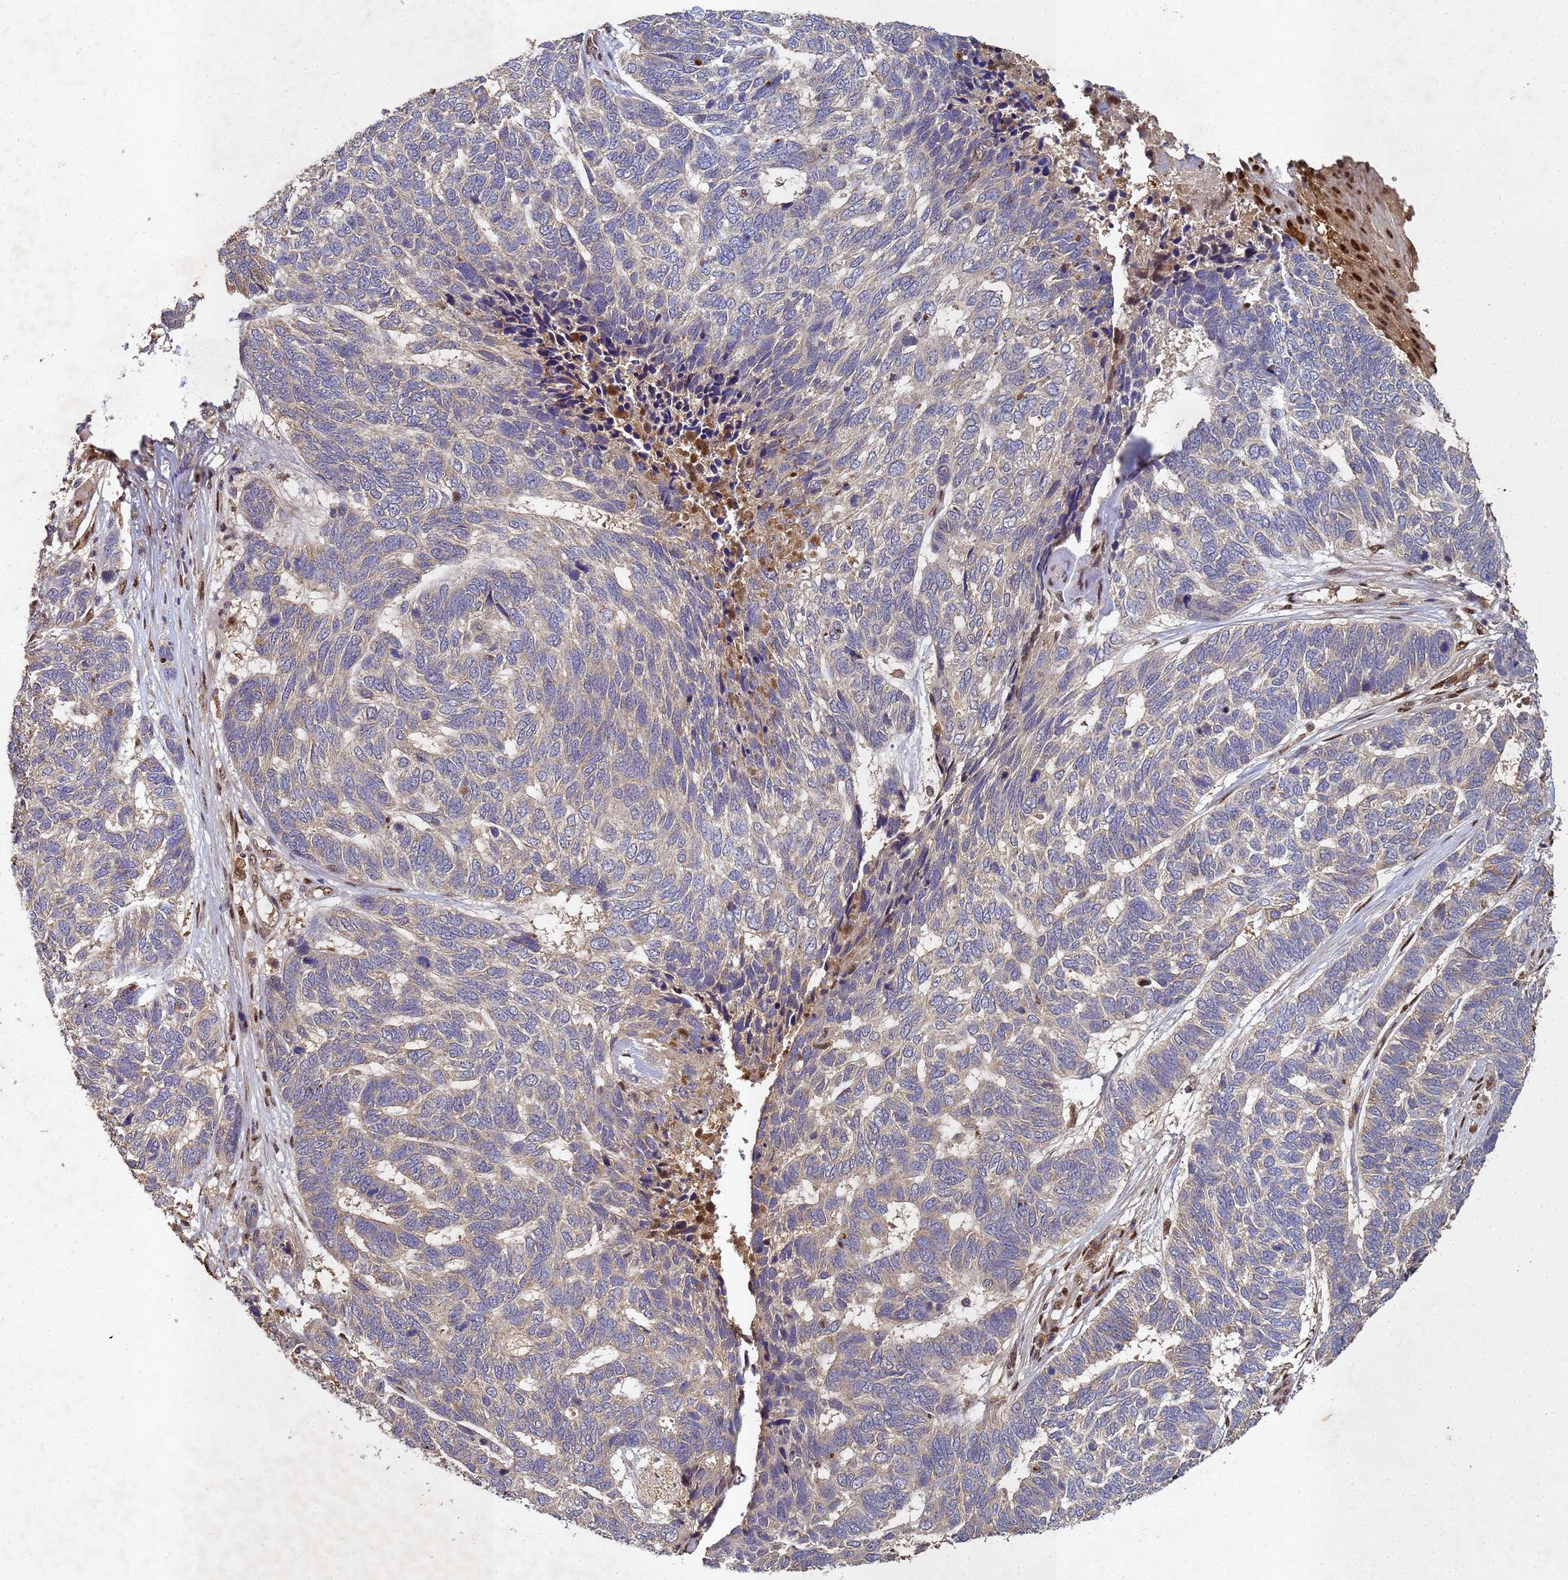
{"staining": {"intensity": "negative", "quantity": "none", "location": "none"}, "tissue": "skin cancer", "cell_type": "Tumor cells", "image_type": "cancer", "snomed": [{"axis": "morphology", "description": "Basal cell carcinoma"}, {"axis": "topography", "description": "Skin"}], "caption": "An image of human basal cell carcinoma (skin) is negative for staining in tumor cells. (DAB (3,3'-diaminobenzidine) immunohistochemistry with hematoxylin counter stain).", "gene": "SECISBP2", "patient": {"sex": "female", "age": 65}}